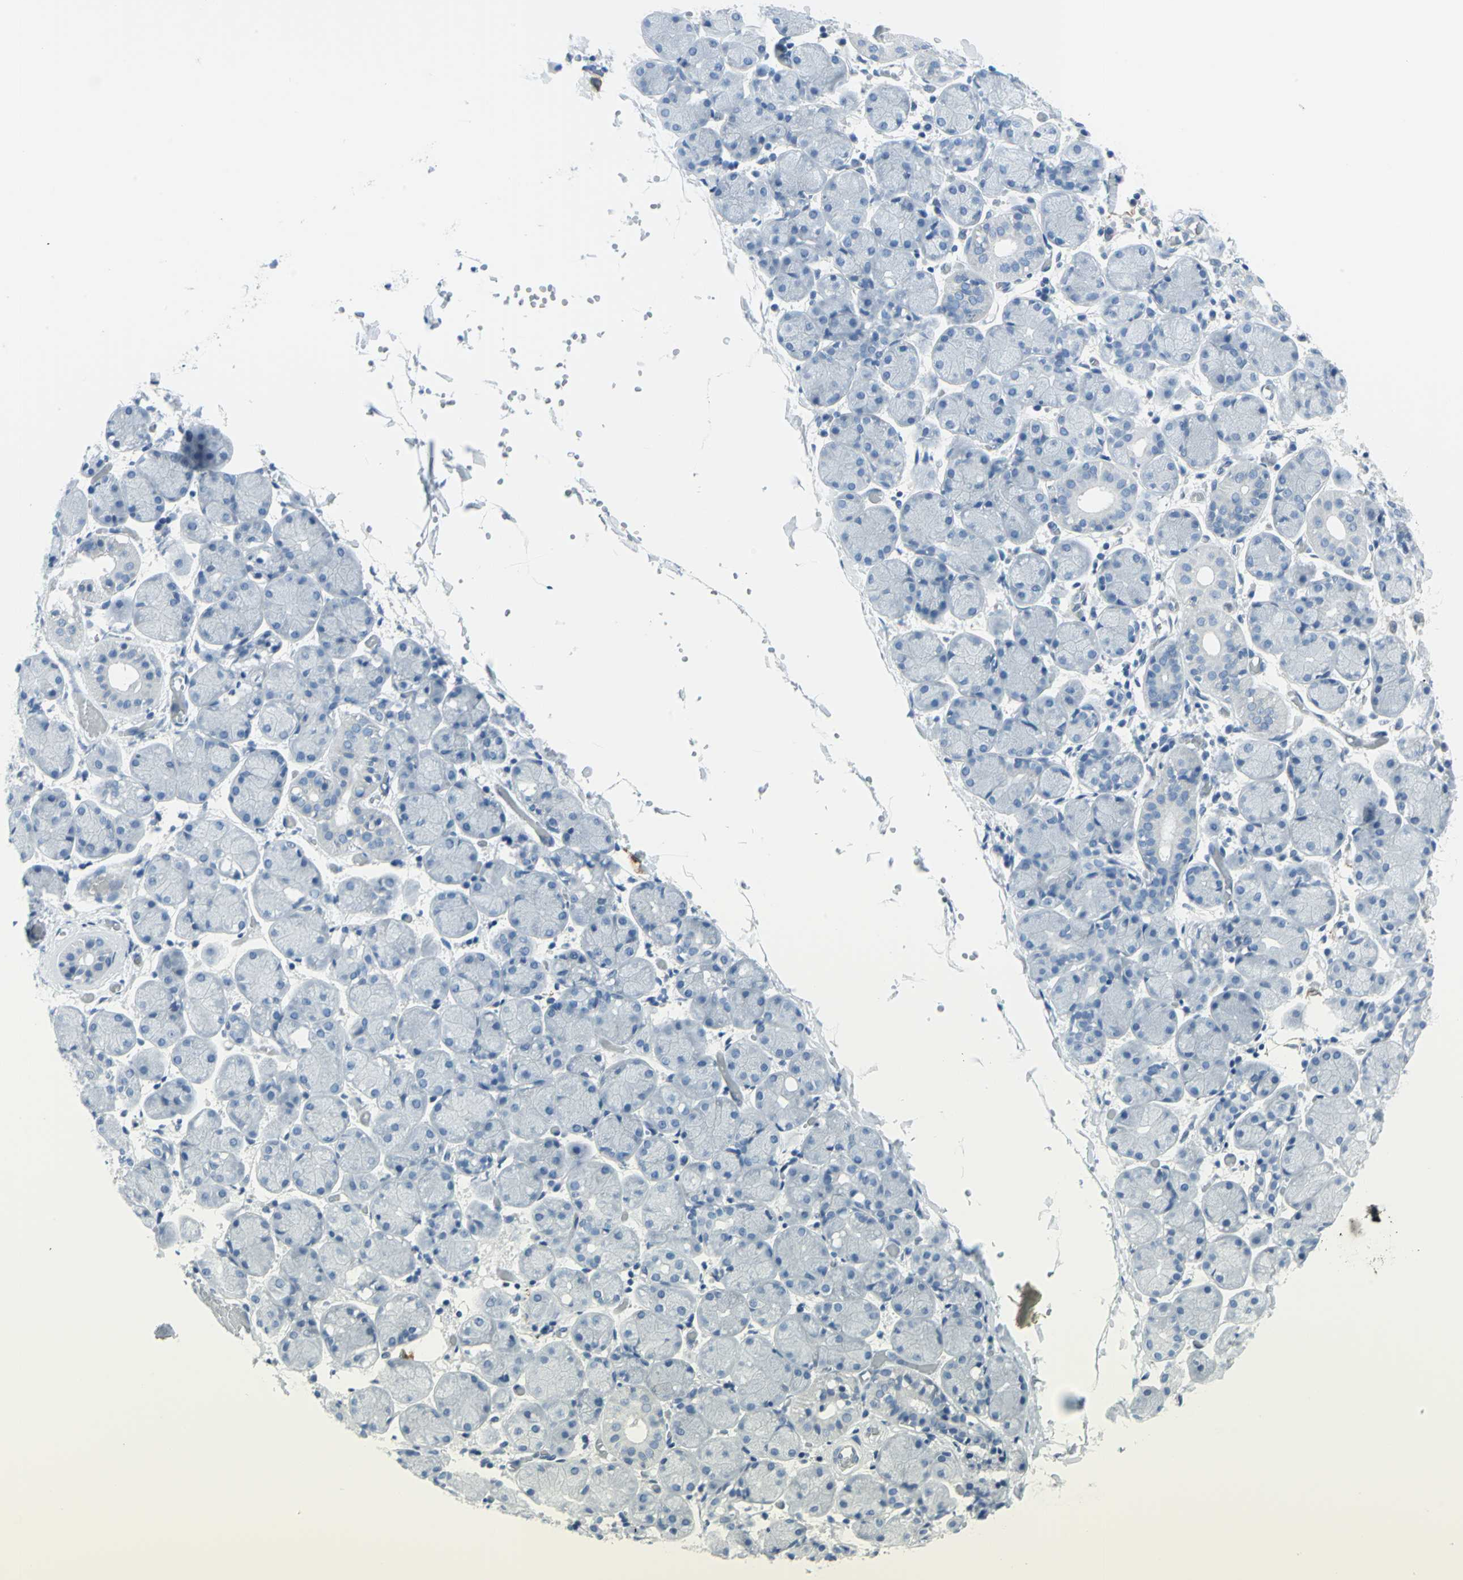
{"staining": {"intensity": "negative", "quantity": "none", "location": "none"}, "tissue": "salivary gland", "cell_type": "Glandular cells", "image_type": "normal", "snomed": [{"axis": "morphology", "description": "Normal tissue, NOS"}, {"axis": "topography", "description": "Salivary gland"}], "caption": "Immunohistochemical staining of unremarkable human salivary gland demonstrates no significant staining in glandular cells. Brightfield microscopy of immunohistochemistry stained with DAB (brown) and hematoxylin (blue), captured at high magnification.", "gene": "CYB5A", "patient": {"sex": "female", "age": 24}}